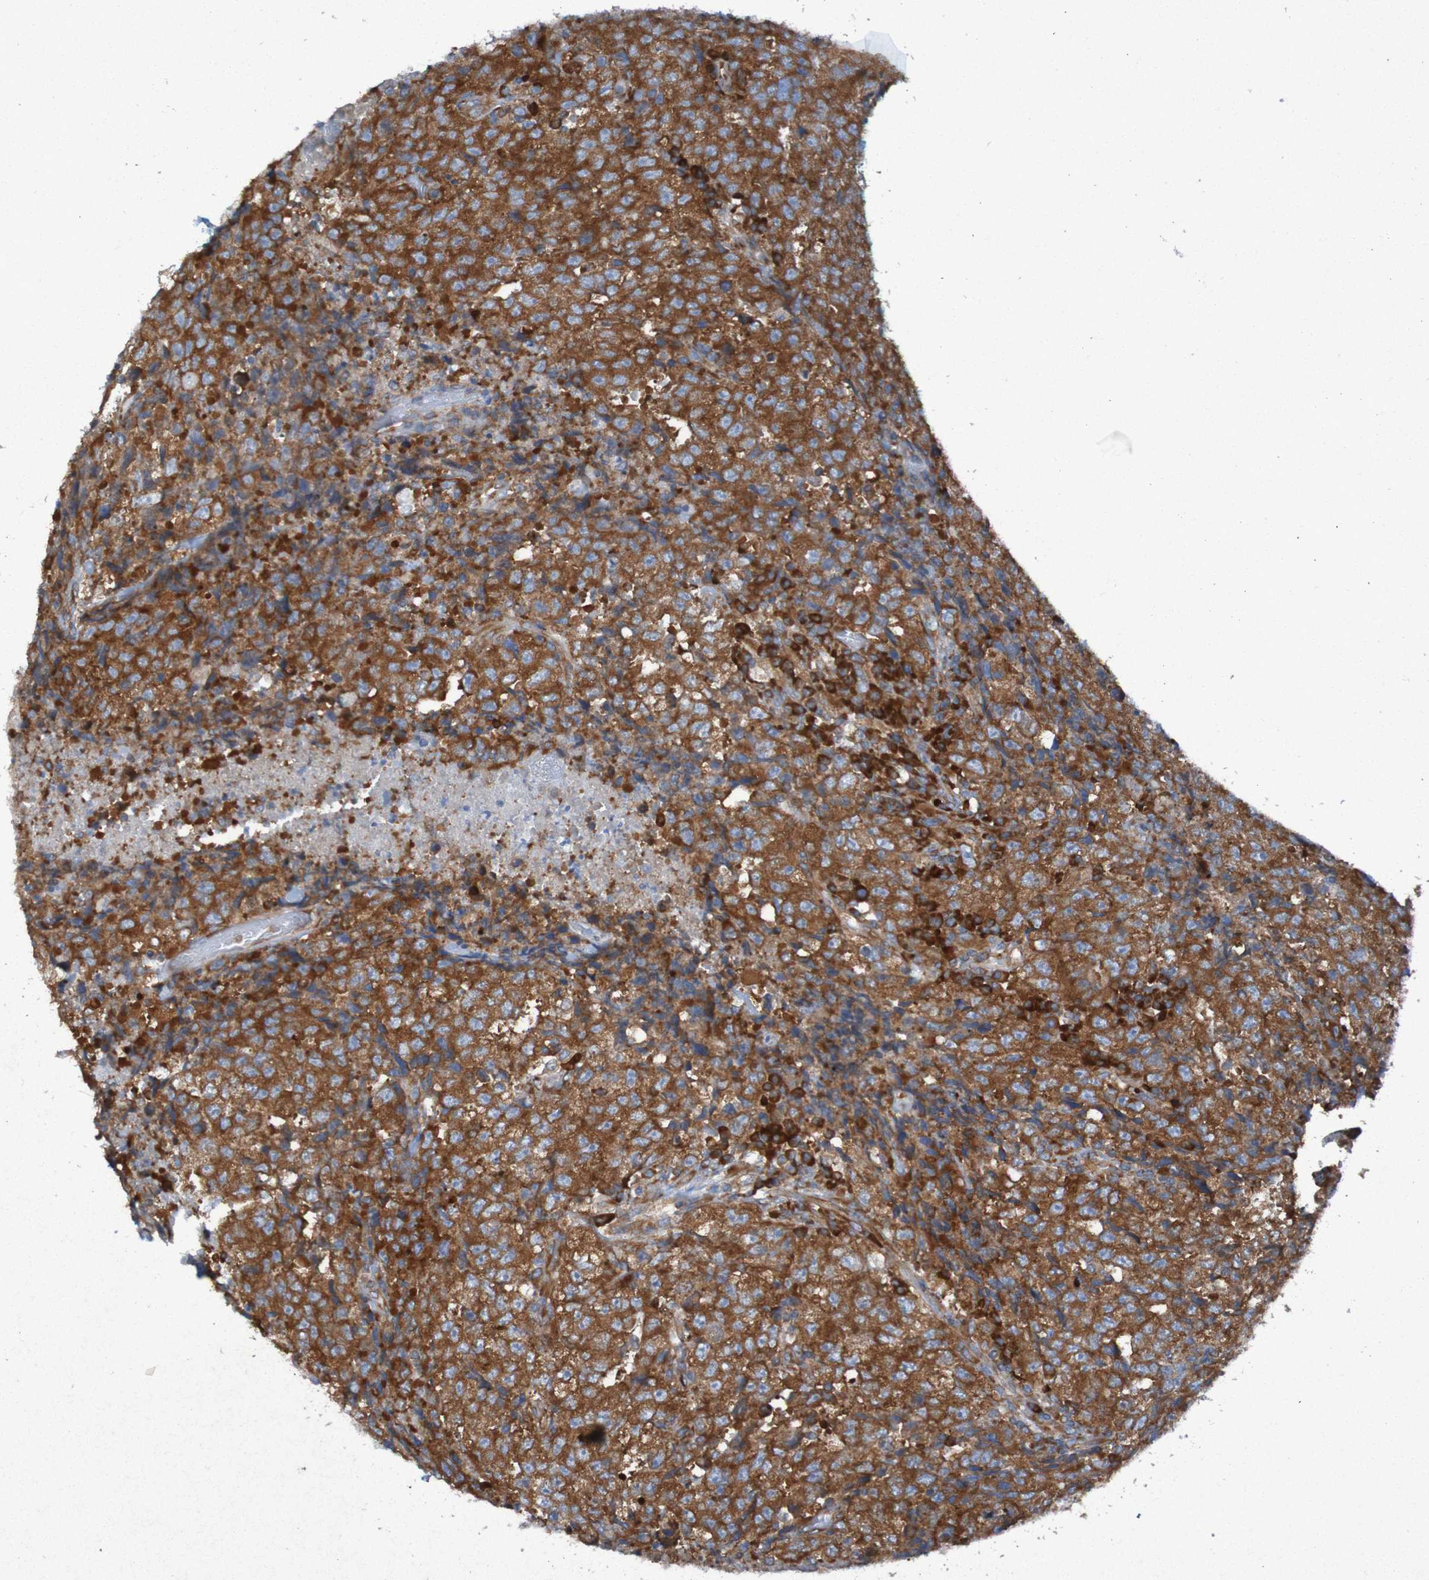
{"staining": {"intensity": "strong", "quantity": ">75%", "location": "cytoplasmic/membranous"}, "tissue": "testis cancer", "cell_type": "Tumor cells", "image_type": "cancer", "snomed": [{"axis": "morphology", "description": "Necrosis, NOS"}, {"axis": "morphology", "description": "Carcinoma, Embryonal, NOS"}, {"axis": "topography", "description": "Testis"}], "caption": "Testis cancer (embryonal carcinoma) stained with a brown dye displays strong cytoplasmic/membranous positive expression in approximately >75% of tumor cells.", "gene": "RPL10", "patient": {"sex": "male", "age": 19}}